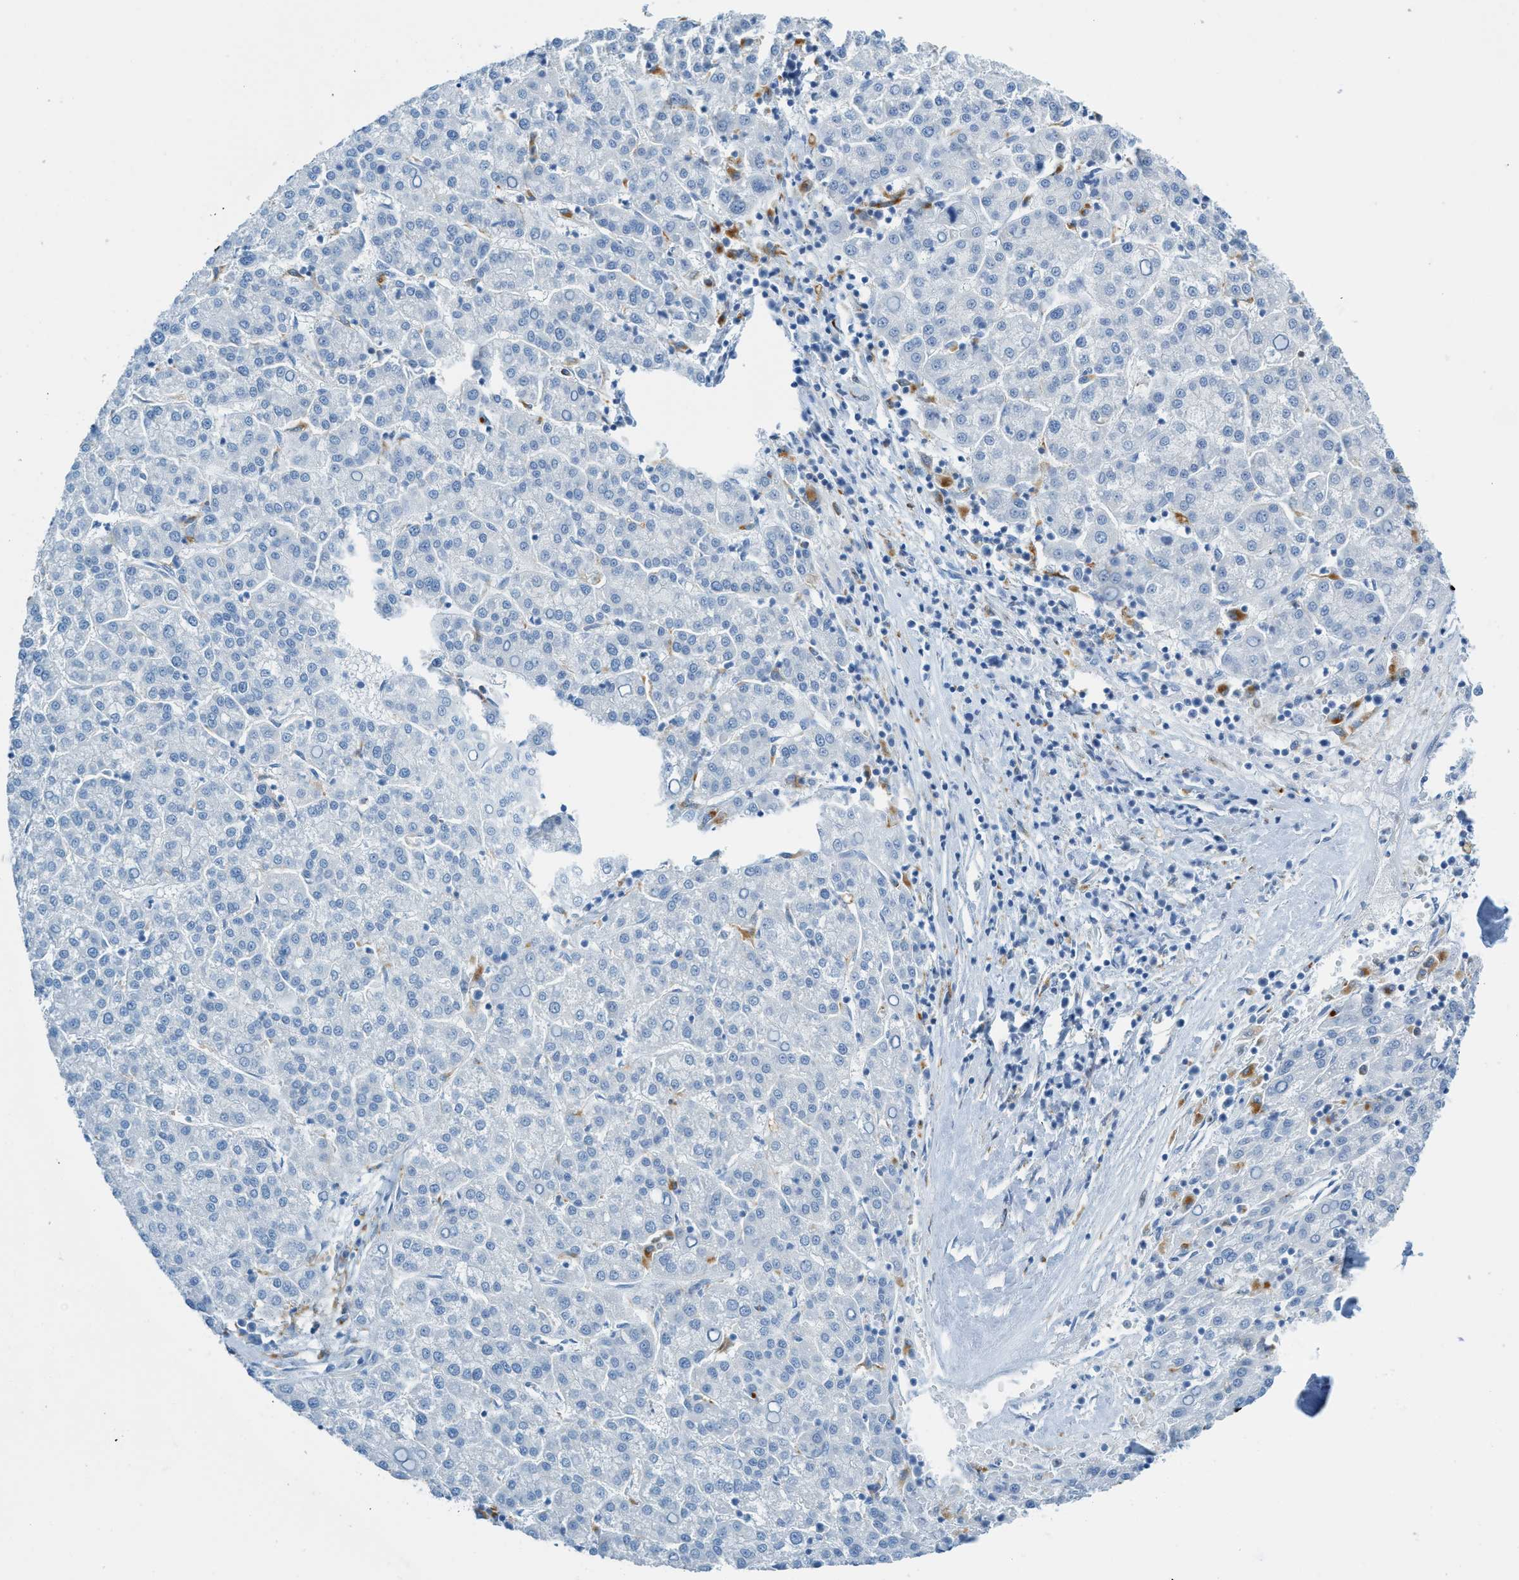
{"staining": {"intensity": "negative", "quantity": "none", "location": "none"}, "tissue": "liver cancer", "cell_type": "Tumor cells", "image_type": "cancer", "snomed": [{"axis": "morphology", "description": "Carcinoma, Hepatocellular, NOS"}, {"axis": "topography", "description": "Liver"}], "caption": "Immunohistochemistry image of hepatocellular carcinoma (liver) stained for a protein (brown), which displays no staining in tumor cells.", "gene": "C21orf62", "patient": {"sex": "female", "age": 58}}